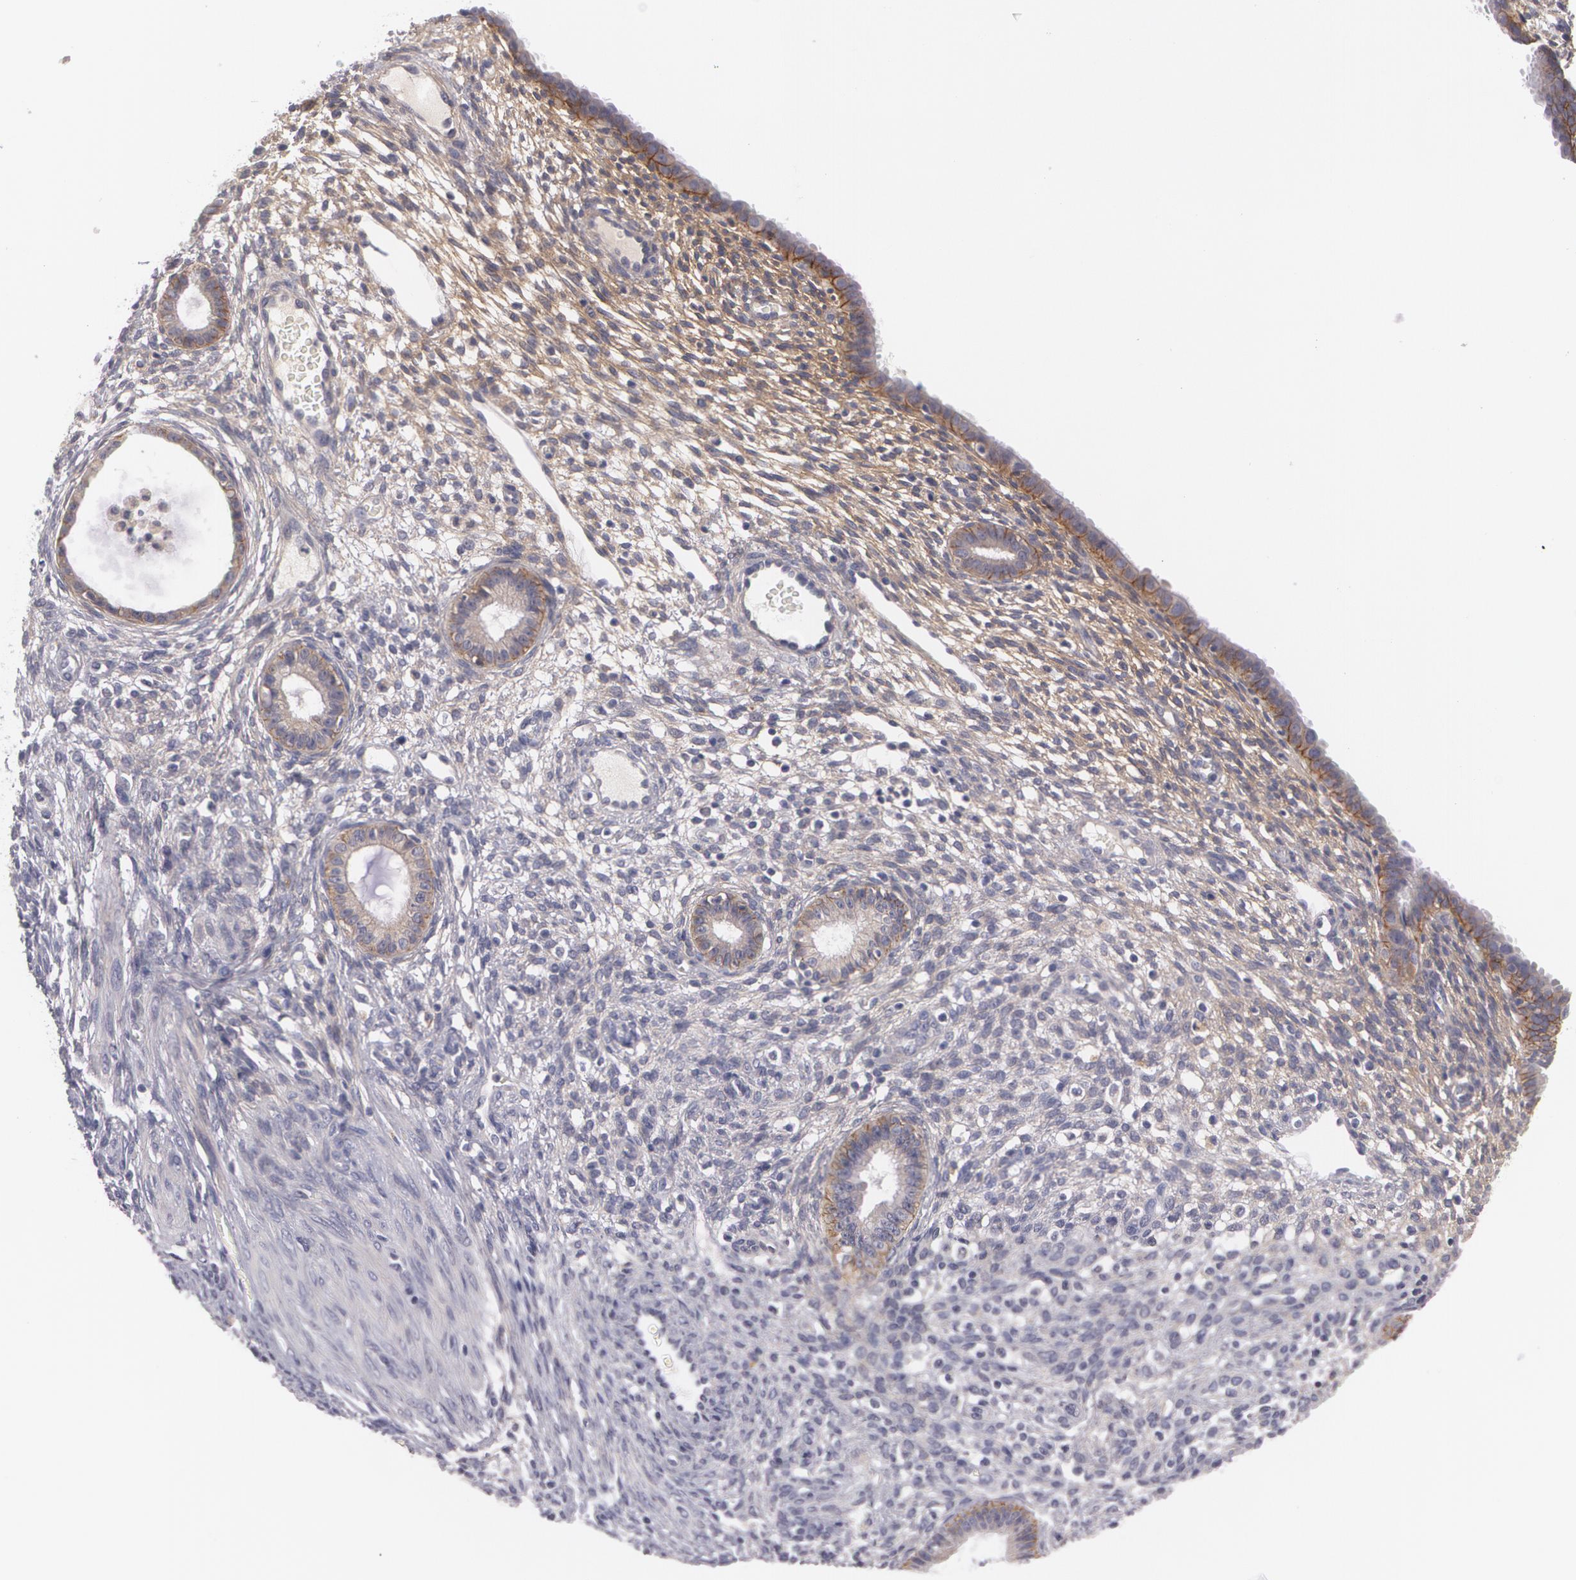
{"staining": {"intensity": "moderate", "quantity": "25%-75%", "location": "cytoplasmic/membranous"}, "tissue": "endometrium", "cell_type": "Cells in endometrial stroma", "image_type": "normal", "snomed": [{"axis": "morphology", "description": "Normal tissue, NOS"}, {"axis": "topography", "description": "Endometrium"}], "caption": "The immunohistochemical stain labels moderate cytoplasmic/membranous expression in cells in endometrial stroma of unremarkable endometrium.", "gene": "CASK", "patient": {"sex": "female", "age": 72}}